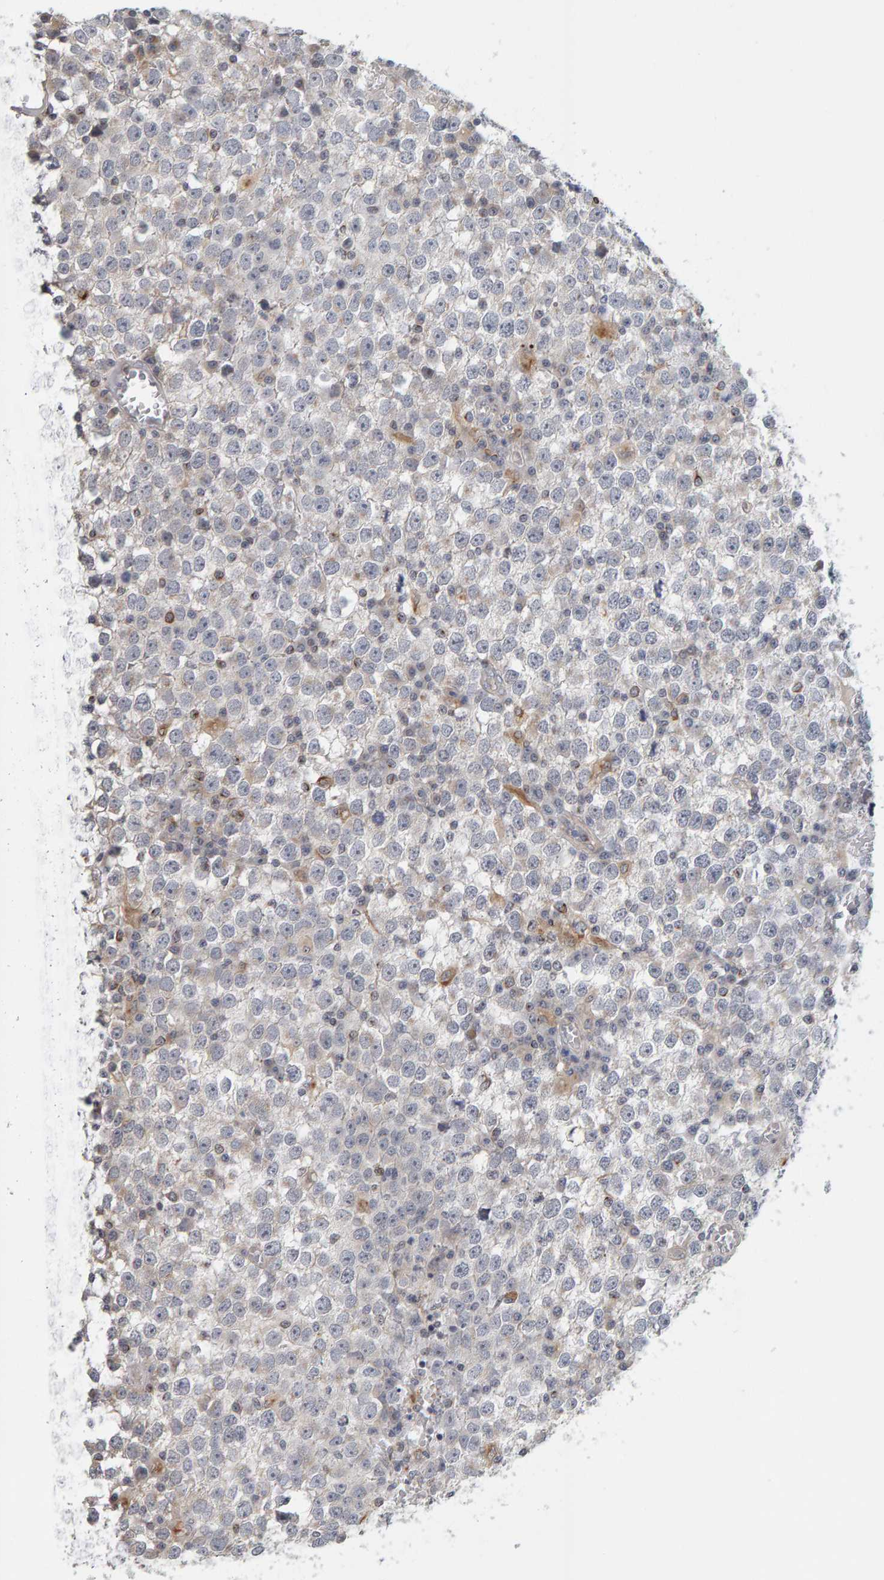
{"staining": {"intensity": "negative", "quantity": "none", "location": "none"}, "tissue": "testis cancer", "cell_type": "Tumor cells", "image_type": "cancer", "snomed": [{"axis": "morphology", "description": "Seminoma, NOS"}, {"axis": "topography", "description": "Testis"}], "caption": "The photomicrograph reveals no staining of tumor cells in testis seminoma.", "gene": "MSRA", "patient": {"sex": "male", "age": 65}}